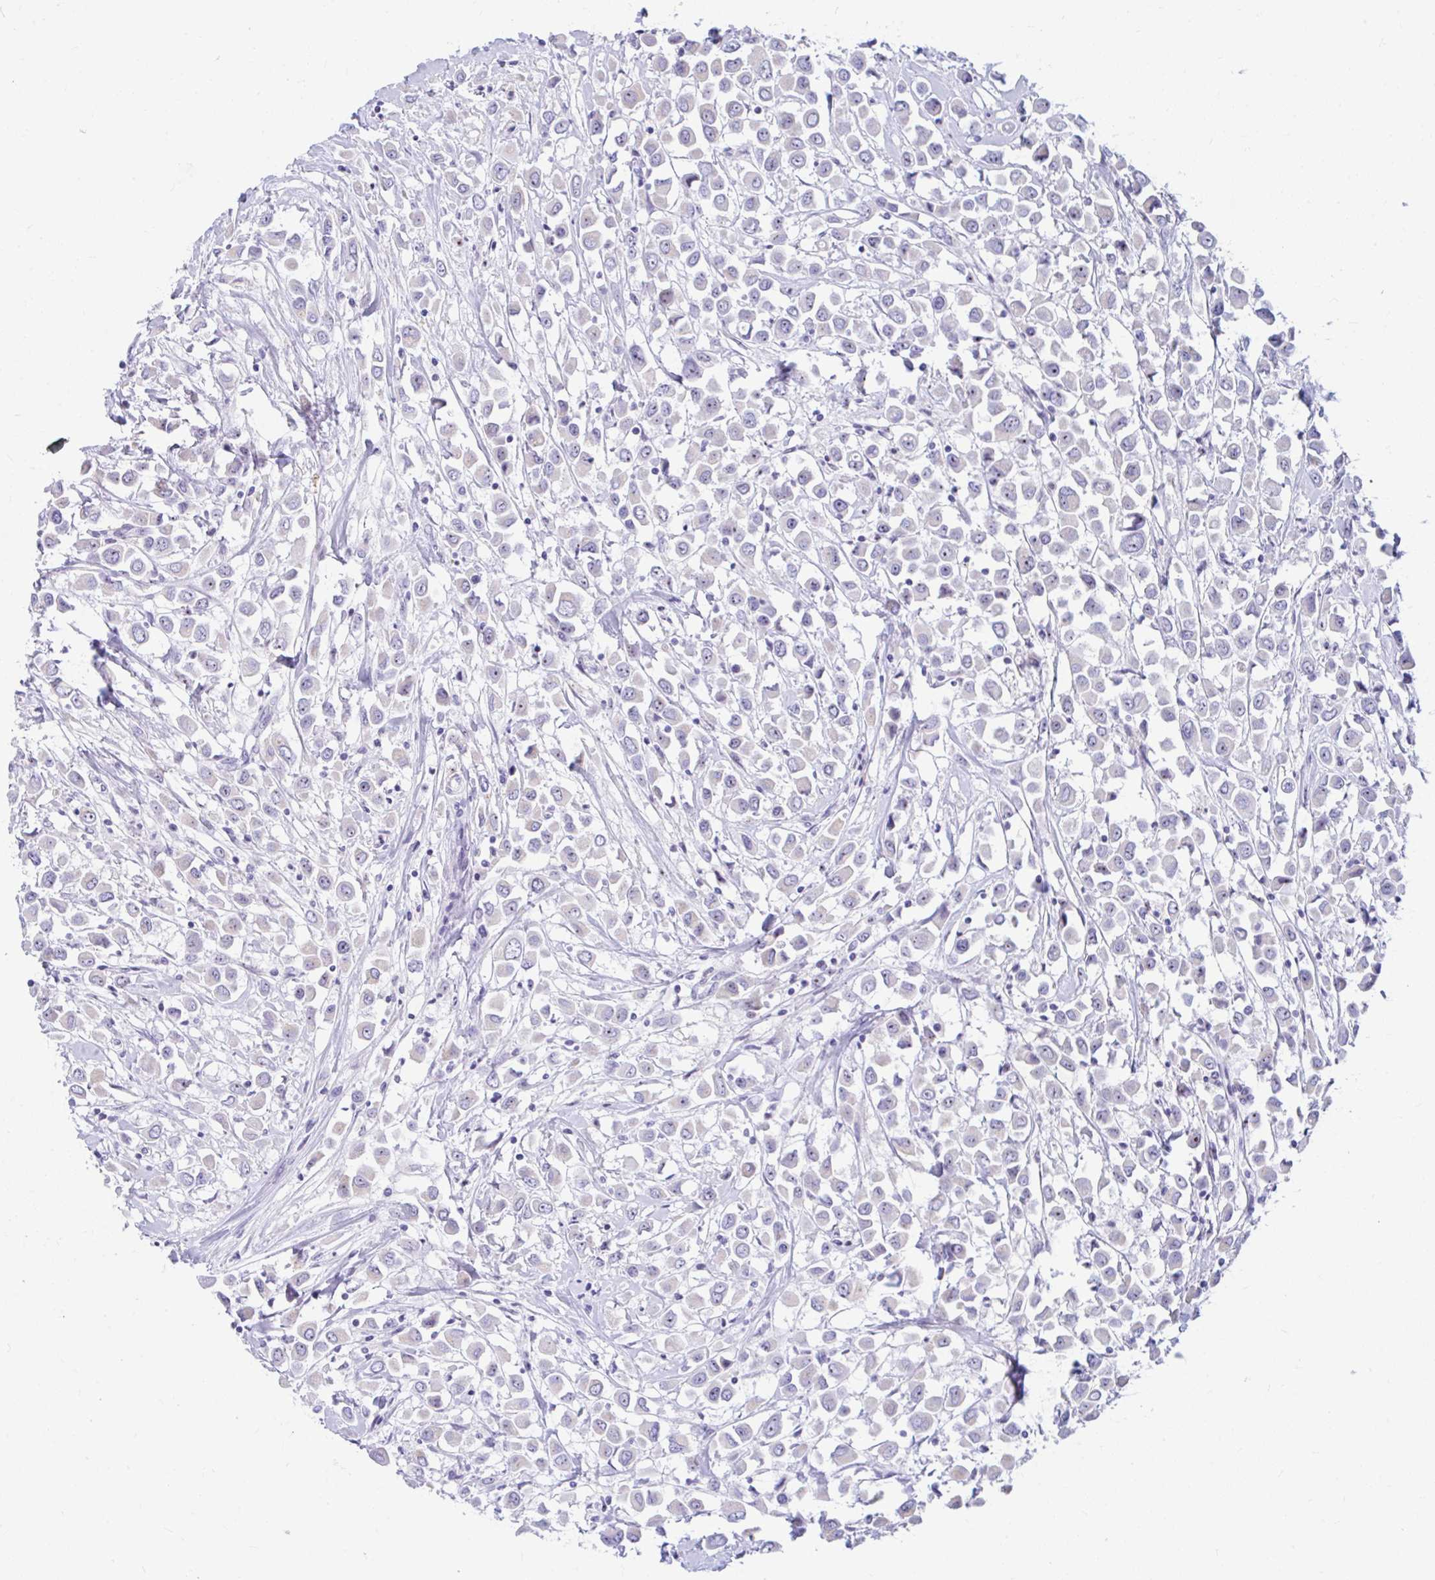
{"staining": {"intensity": "weak", "quantity": "<25%", "location": "nuclear"}, "tissue": "breast cancer", "cell_type": "Tumor cells", "image_type": "cancer", "snomed": [{"axis": "morphology", "description": "Duct carcinoma"}, {"axis": "topography", "description": "Breast"}], "caption": "Human breast infiltrating ductal carcinoma stained for a protein using immunohistochemistry demonstrates no positivity in tumor cells.", "gene": "FTSJ3", "patient": {"sex": "female", "age": 61}}